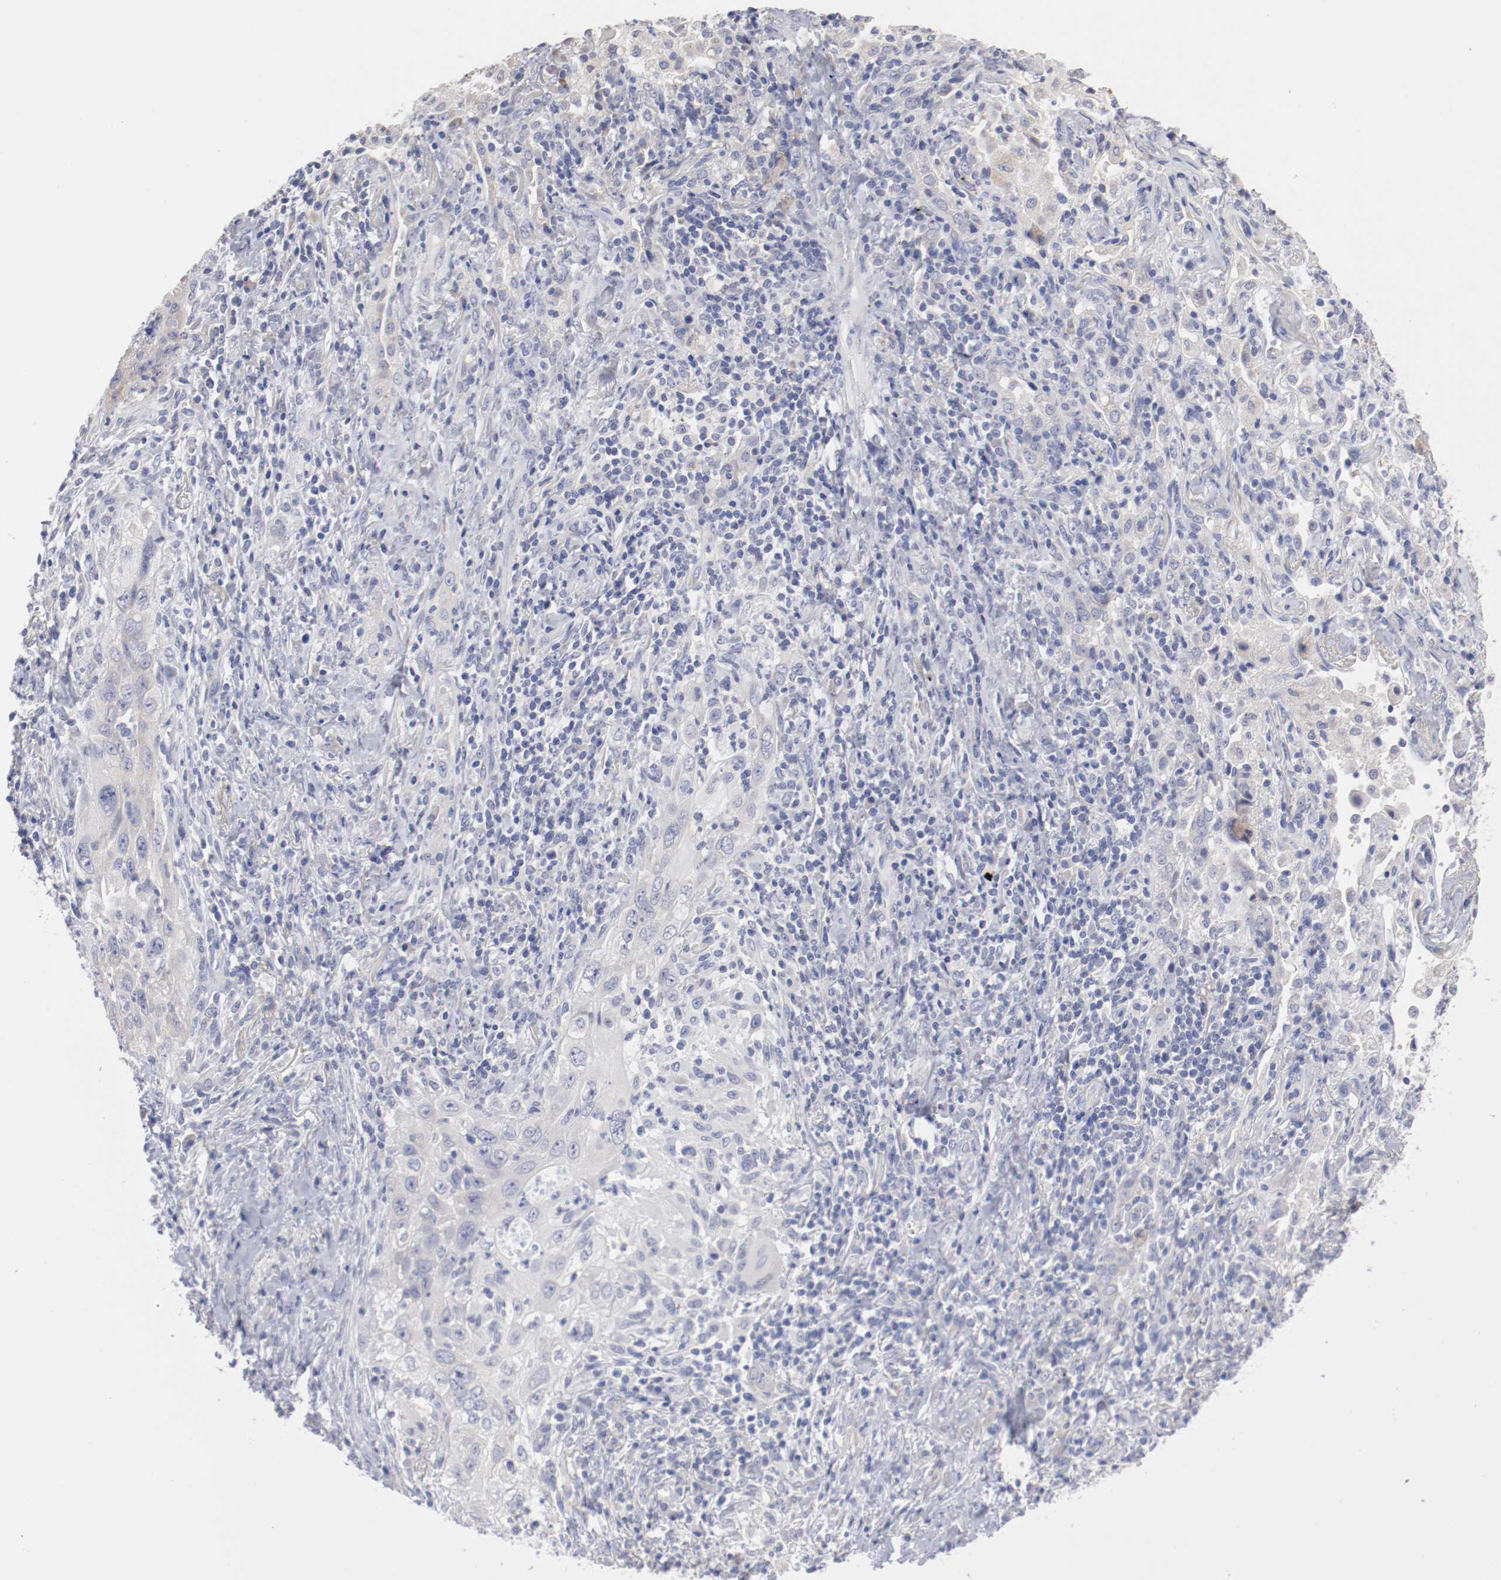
{"staining": {"intensity": "weak", "quantity": "<25%", "location": "cytoplasmic/membranous"}, "tissue": "lung cancer", "cell_type": "Tumor cells", "image_type": "cancer", "snomed": [{"axis": "morphology", "description": "Squamous cell carcinoma, NOS"}, {"axis": "topography", "description": "Lung"}], "caption": "Immunohistochemical staining of human squamous cell carcinoma (lung) shows no significant staining in tumor cells. (DAB (3,3'-diaminobenzidine) IHC with hematoxylin counter stain).", "gene": "CPE", "patient": {"sex": "female", "age": 67}}